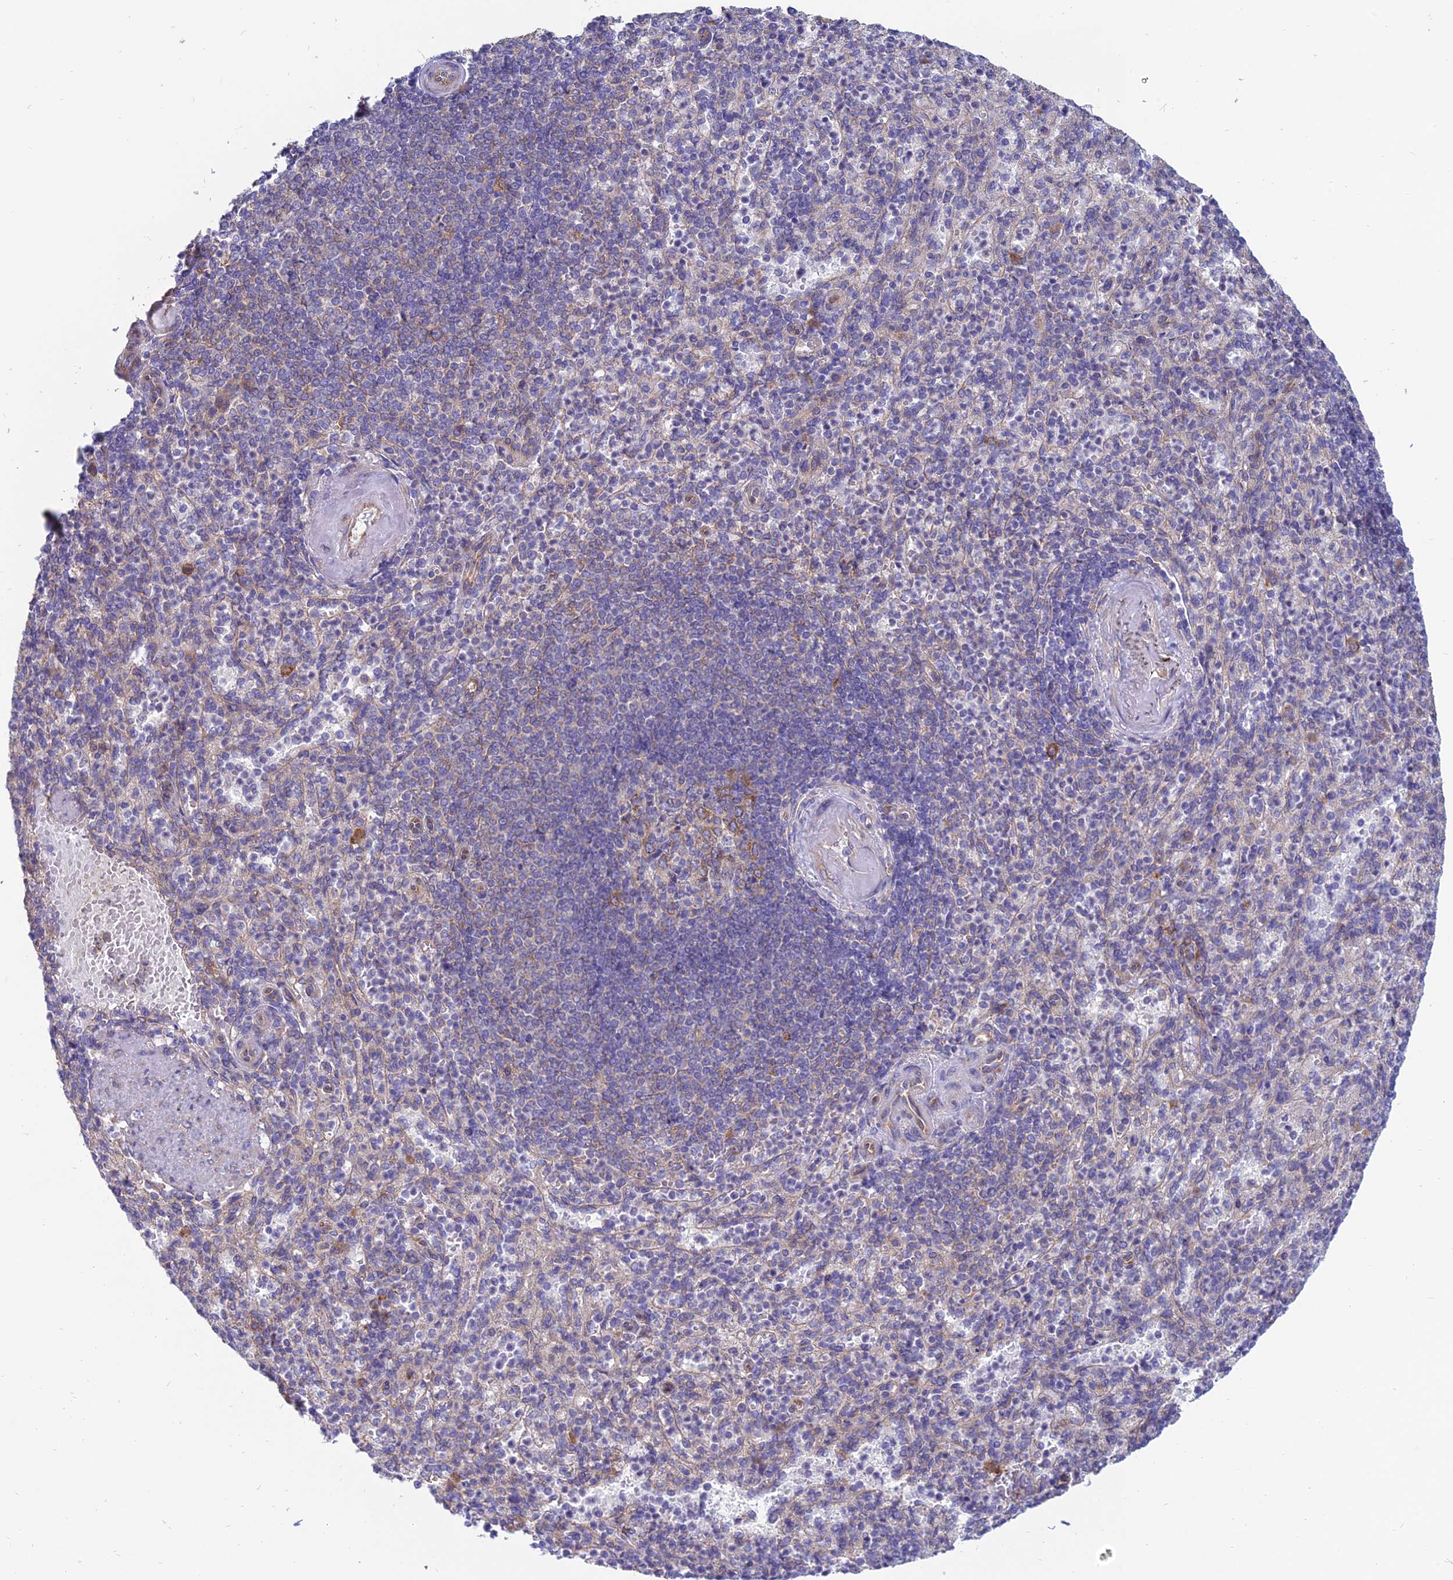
{"staining": {"intensity": "moderate", "quantity": "<25%", "location": "cytoplasmic/membranous"}, "tissue": "spleen", "cell_type": "Cells in red pulp", "image_type": "normal", "snomed": [{"axis": "morphology", "description": "Normal tissue, NOS"}, {"axis": "topography", "description": "Spleen"}], "caption": "Spleen stained for a protein shows moderate cytoplasmic/membranous positivity in cells in red pulp. (brown staining indicates protein expression, while blue staining denotes nuclei).", "gene": "TXLNA", "patient": {"sex": "female", "age": 74}}